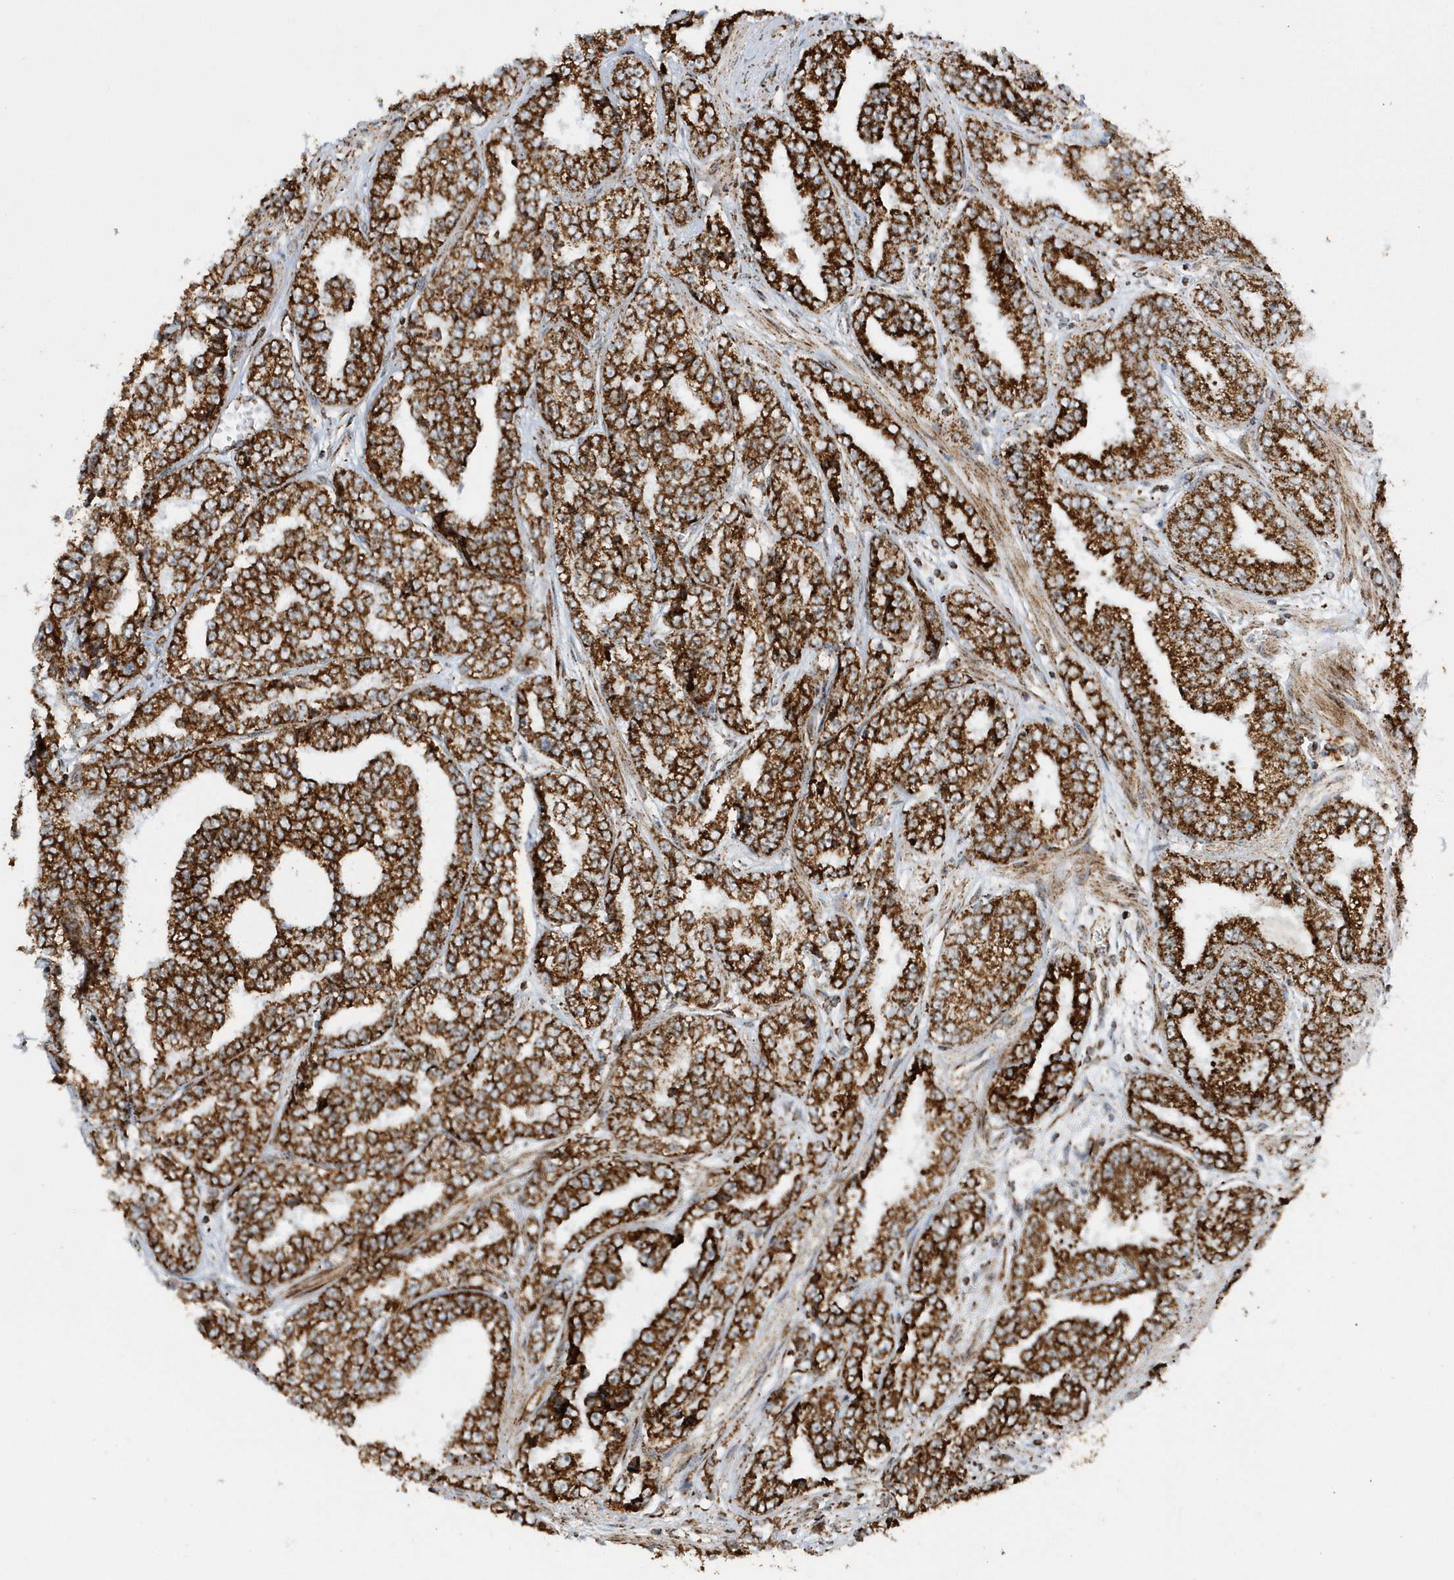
{"staining": {"intensity": "strong", "quantity": ">75%", "location": "cytoplasmic/membranous"}, "tissue": "prostate cancer", "cell_type": "Tumor cells", "image_type": "cancer", "snomed": [{"axis": "morphology", "description": "Adenocarcinoma, High grade"}, {"axis": "topography", "description": "Prostate"}], "caption": "Immunohistochemical staining of prostate cancer shows strong cytoplasmic/membranous protein expression in approximately >75% of tumor cells. (IHC, brightfield microscopy, high magnification).", "gene": "CRY2", "patient": {"sex": "male", "age": 71}}